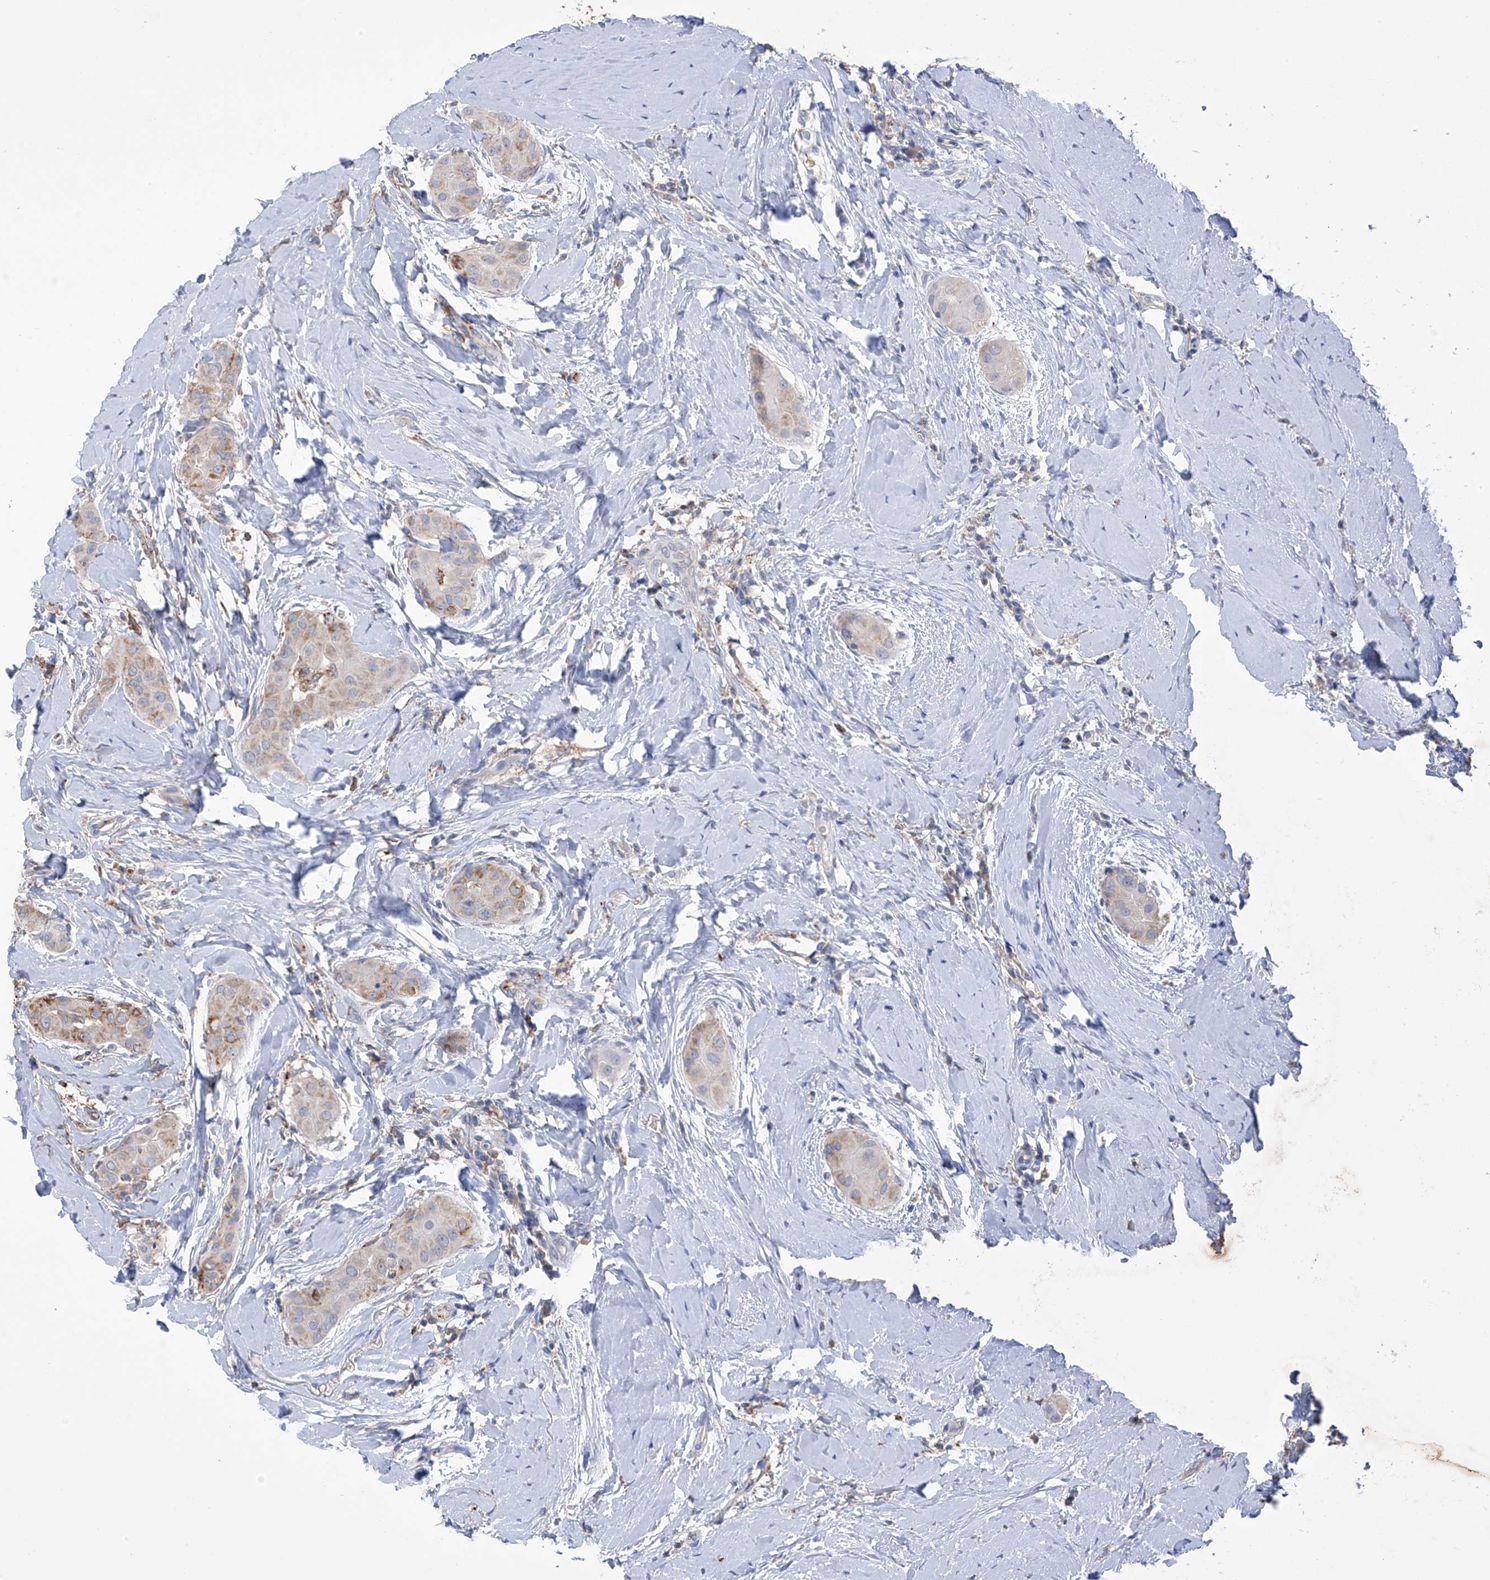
{"staining": {"intensity": "weak", "quantity": "25%-75%", "location": "cytoplasmic/membranous"}, "tissue": "thyroid cancer", "cell_type": "Tumor cells", "image_type": "cancer", "snomed": [{"axis": "morphology", "description": "Papillary adenocarcinoma, NOS"}, {"axis": "topography", "description": "Thyroid gland"}], "caption": "Thyroid cancer tissue reveals weak cytoplasmic/membranous positivity in approximately 25%-75% of tumor cells, visualized by immunohistochemistry.", "gene": "OGT", "patient": {"sex": "male", "age": 33}}